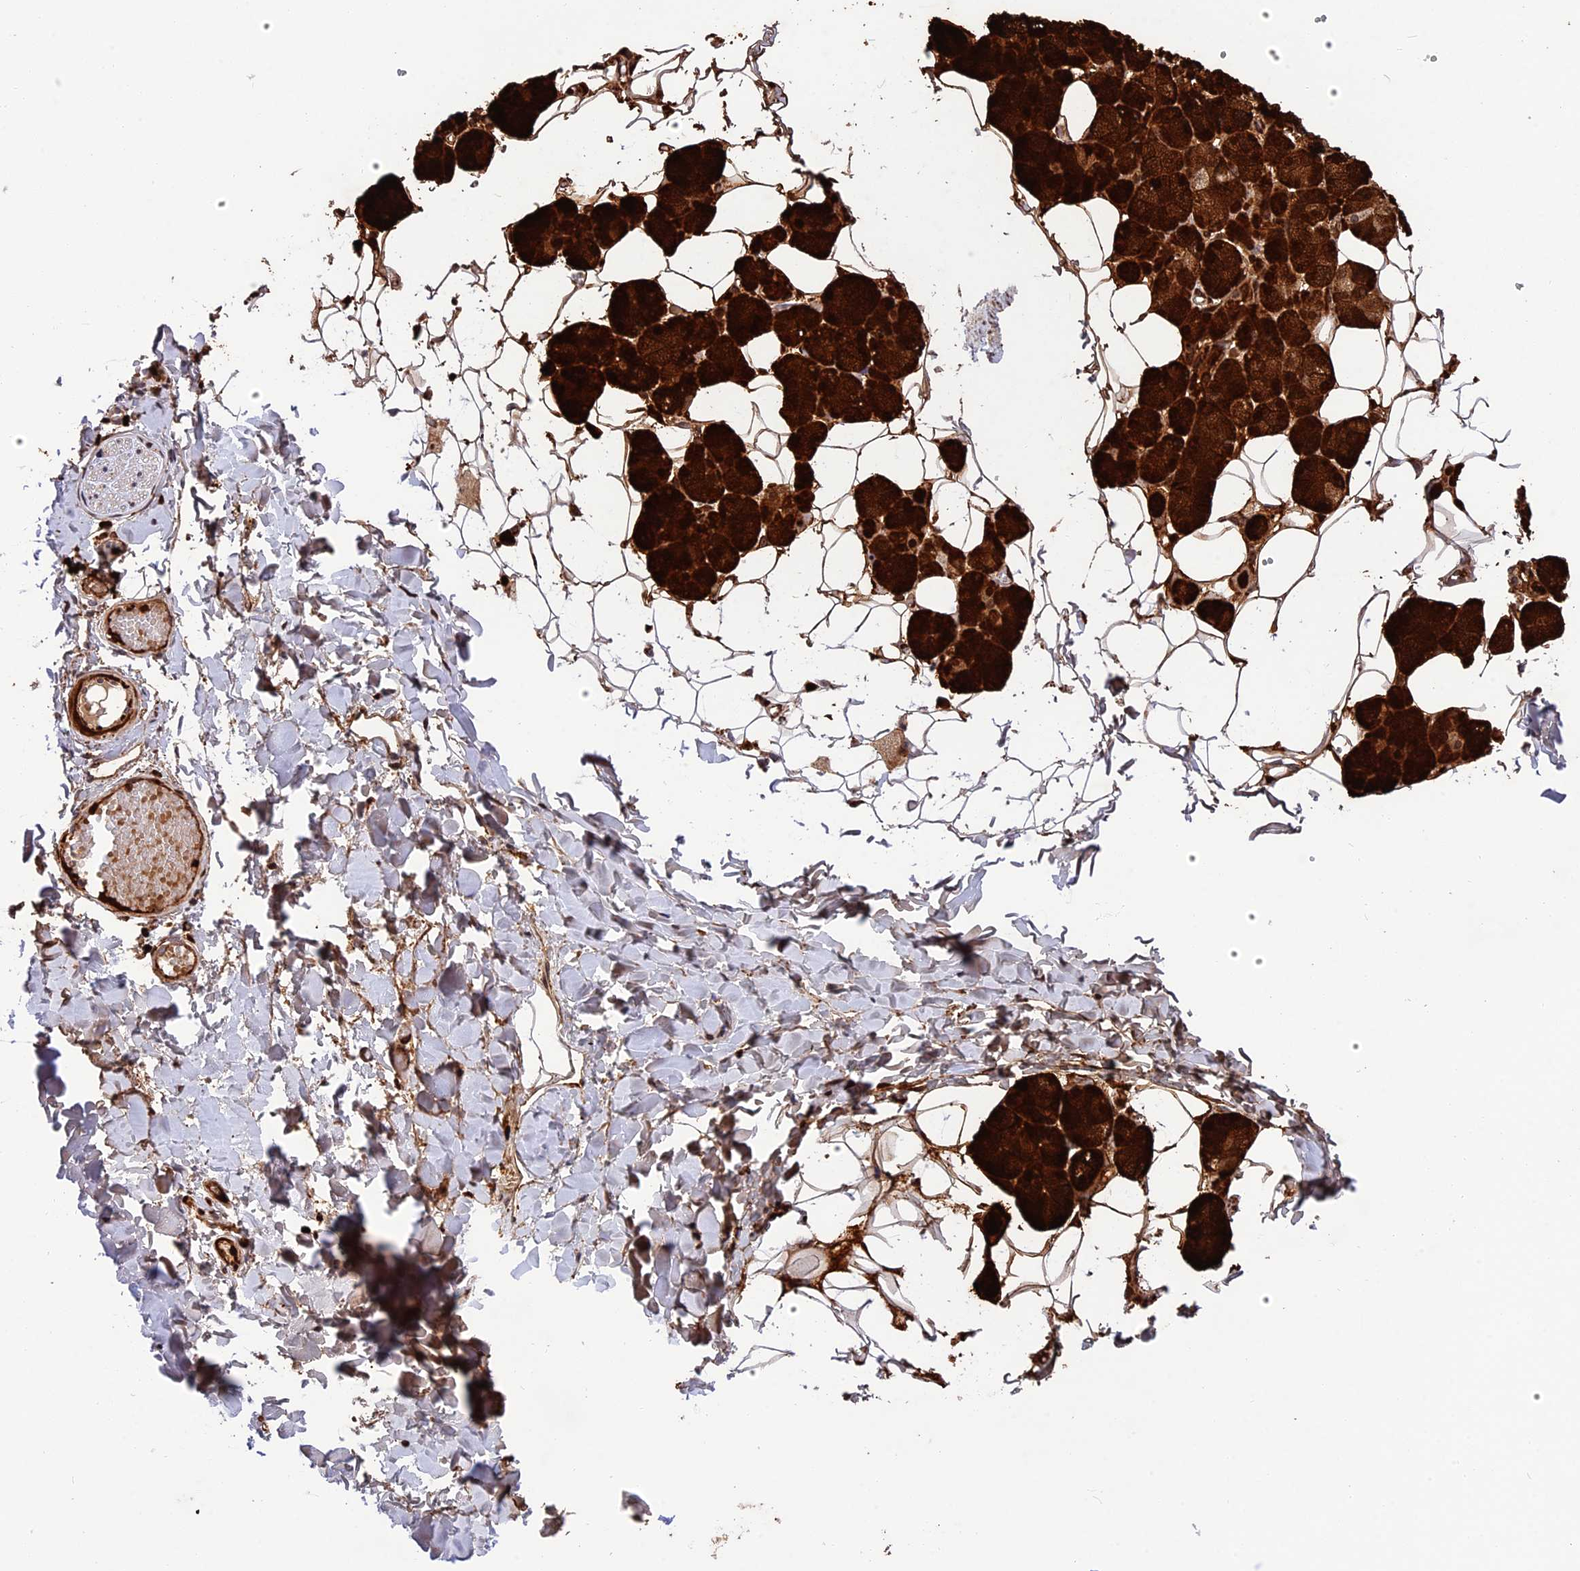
{"staining": {"intensity": "strong", "quantity": "25%-75%", "location": "cytoplasmic/membranous"}, "tissue": "salivary gland", "cell_type": "Glandular cells", "image_type": "normal", "snomed": [{"axis": "morphology", "description": "Normal tissue, NOS"}, {"axis": "topography", "description": "Salivary gland"}], "caption": "Salivary gland was stained to show a protein in brown. There is high levels of strong cytoplasmic/membranous positivity in approximately 25%-75% of glandular cells. The staining was performed using DAB (3,3'-diaminobenzidine), with brown indicating positive protein expression. Nuclei are stained blue with hematoxylin.", "gene": "MFSD2A", "patient": {"sex": "female", "age": 33}}